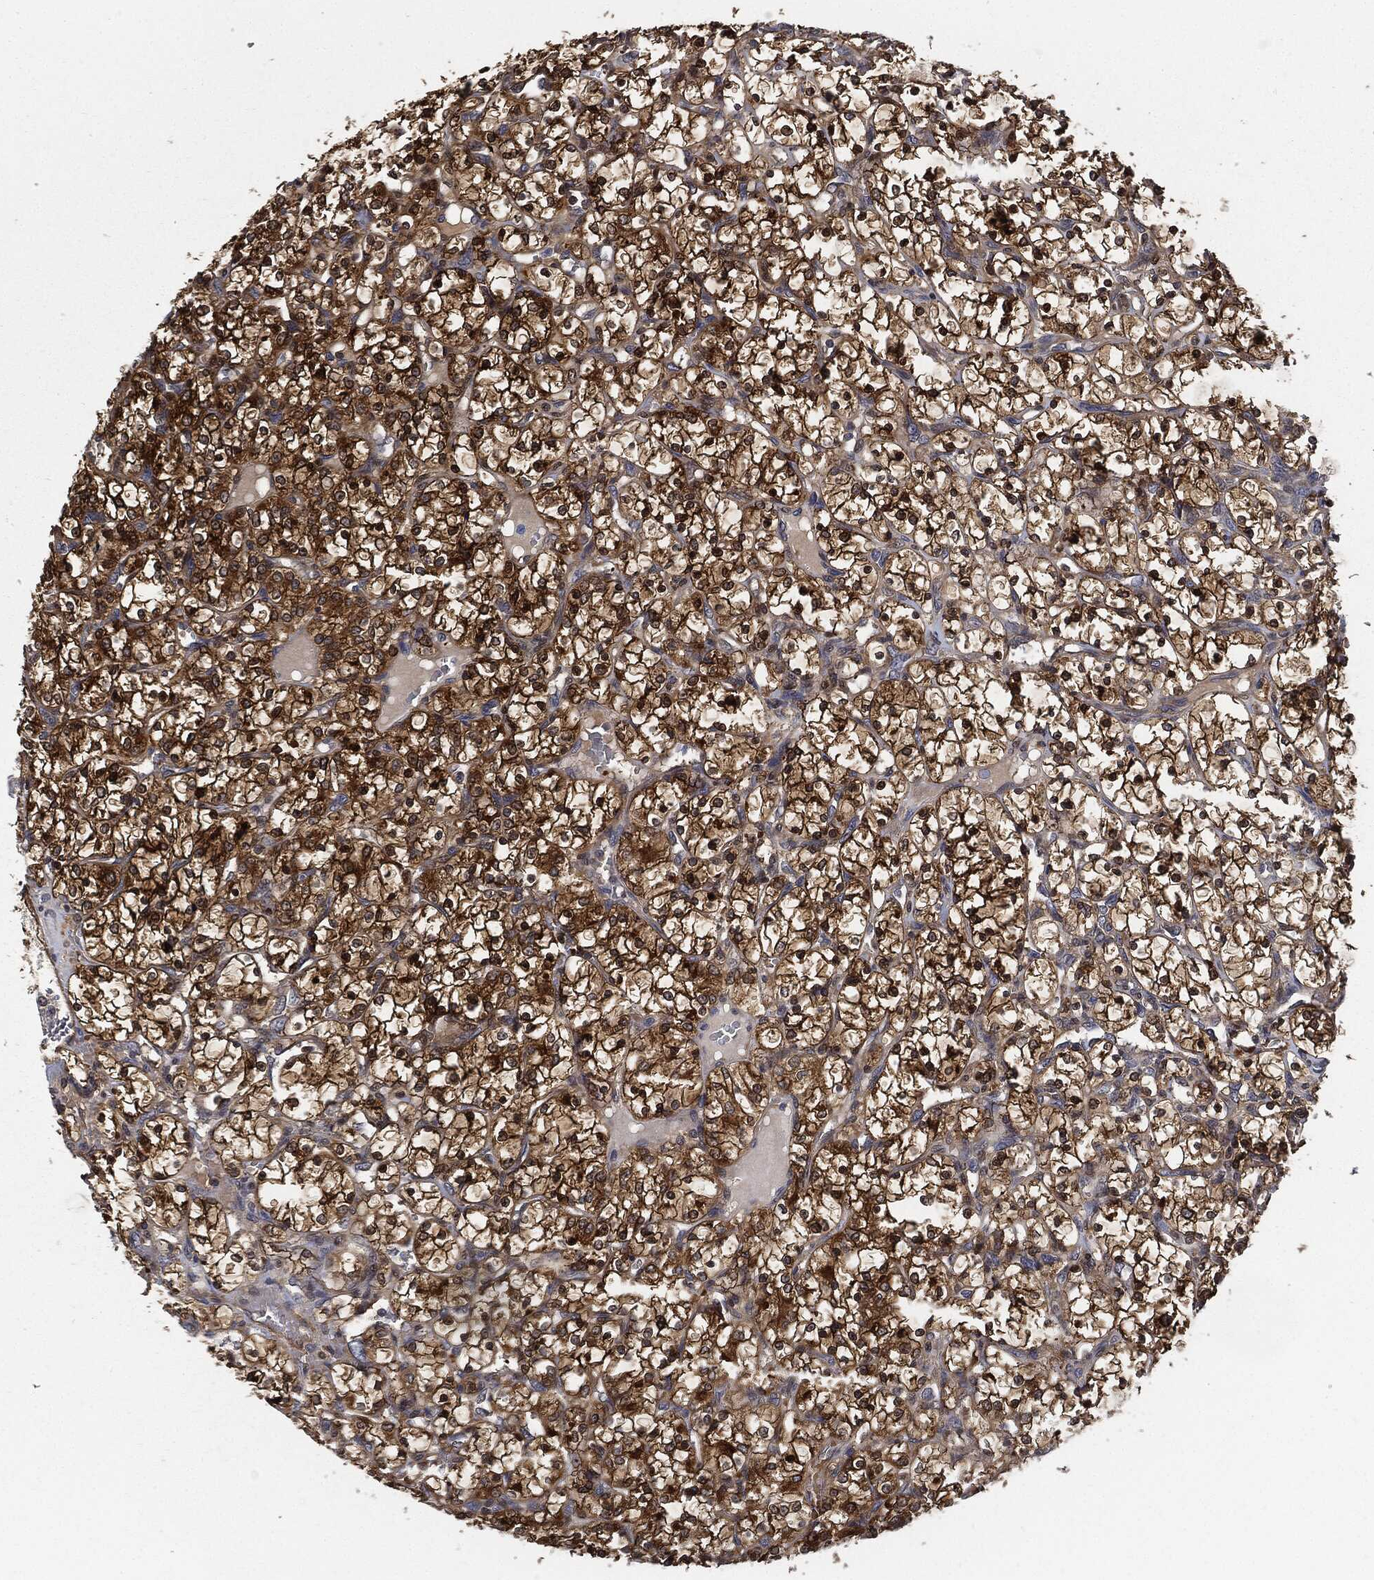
{"staining": {"intensity": "strong", "quantity": "<25%", "location": "cytoplasmic/membranous"}, "tissue": "renal cancer", "cell_type": "Tumor cells", "image_type": "cancer", "snomed": [{"axis": "morphology", "description": "Adenocarcinoma, NOS"}, {"axis": "topography", "description": "Kidney"}], "caption": "Renal adenocarcinoma stained for a protein reveals strong cytoplasmic/membranous positivity in tumor cells.", "gene": "PRDX2", "patient": {"sex": "female", "age": 69}}